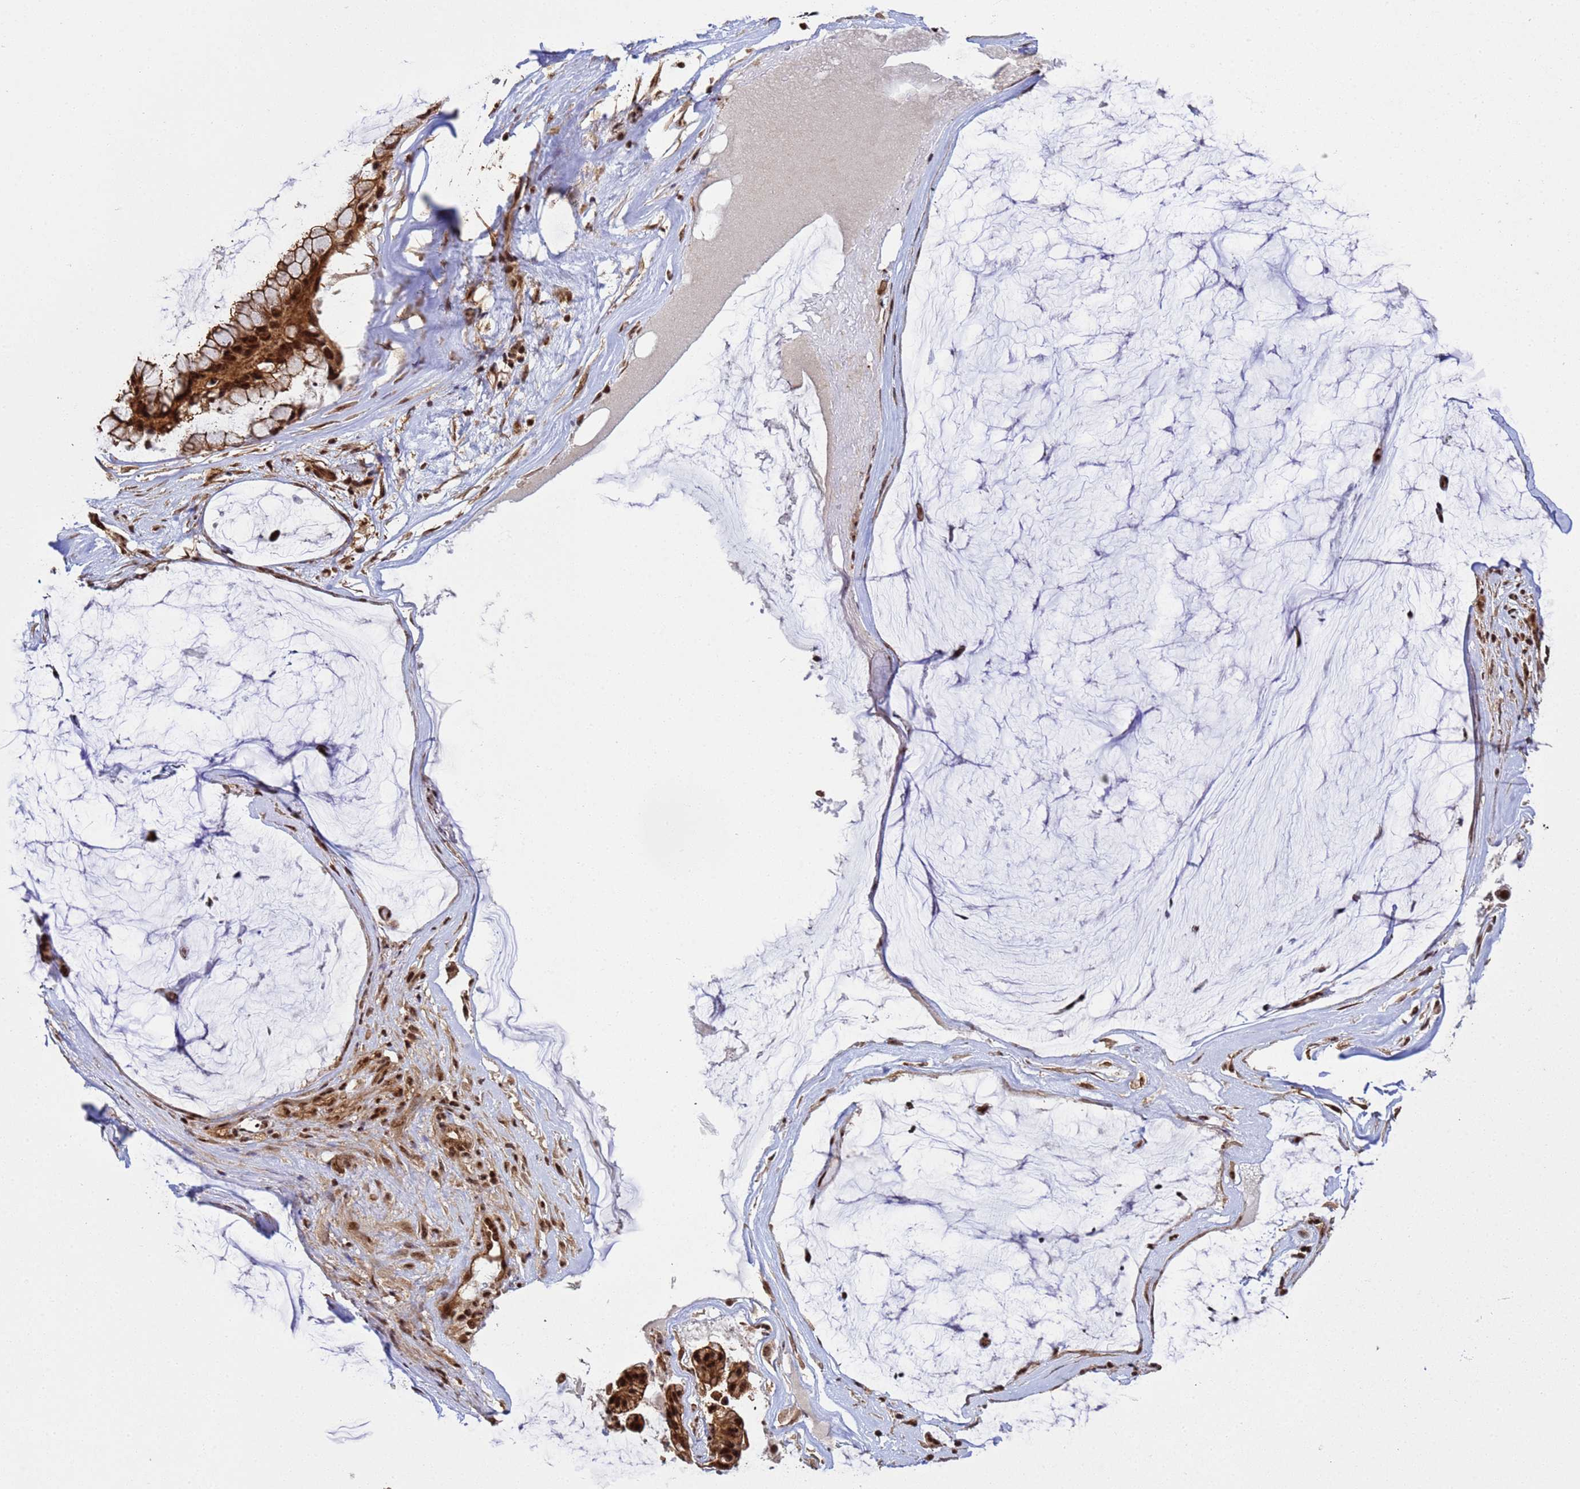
{"staining": {"intensity": "strong", "quantity": ">75%", "location": "cytoplasmic/membranous,nuclear"}, "tissue": "ovarian cancer", "cell_type": "Tumor cells", "image_type": "cancer", "snomed": [{"axis": "morphology", "description": "Cystadenocarcinoma, mucinous, NOS"}, {"axis": "topography", "description": "Ovary"}], "caption": "A high amount of strong cytoplasmic/membranous and nuclear staining is seen in approximately >75% of tumor cells in ovarian cancer (mucinous cystadenocarcinoma) tissue. The protein of interest is shown in brown color, while the nuclei are stained blue.", "gene": "SYF2", "patient": {"sex": "female", "age": 39}}